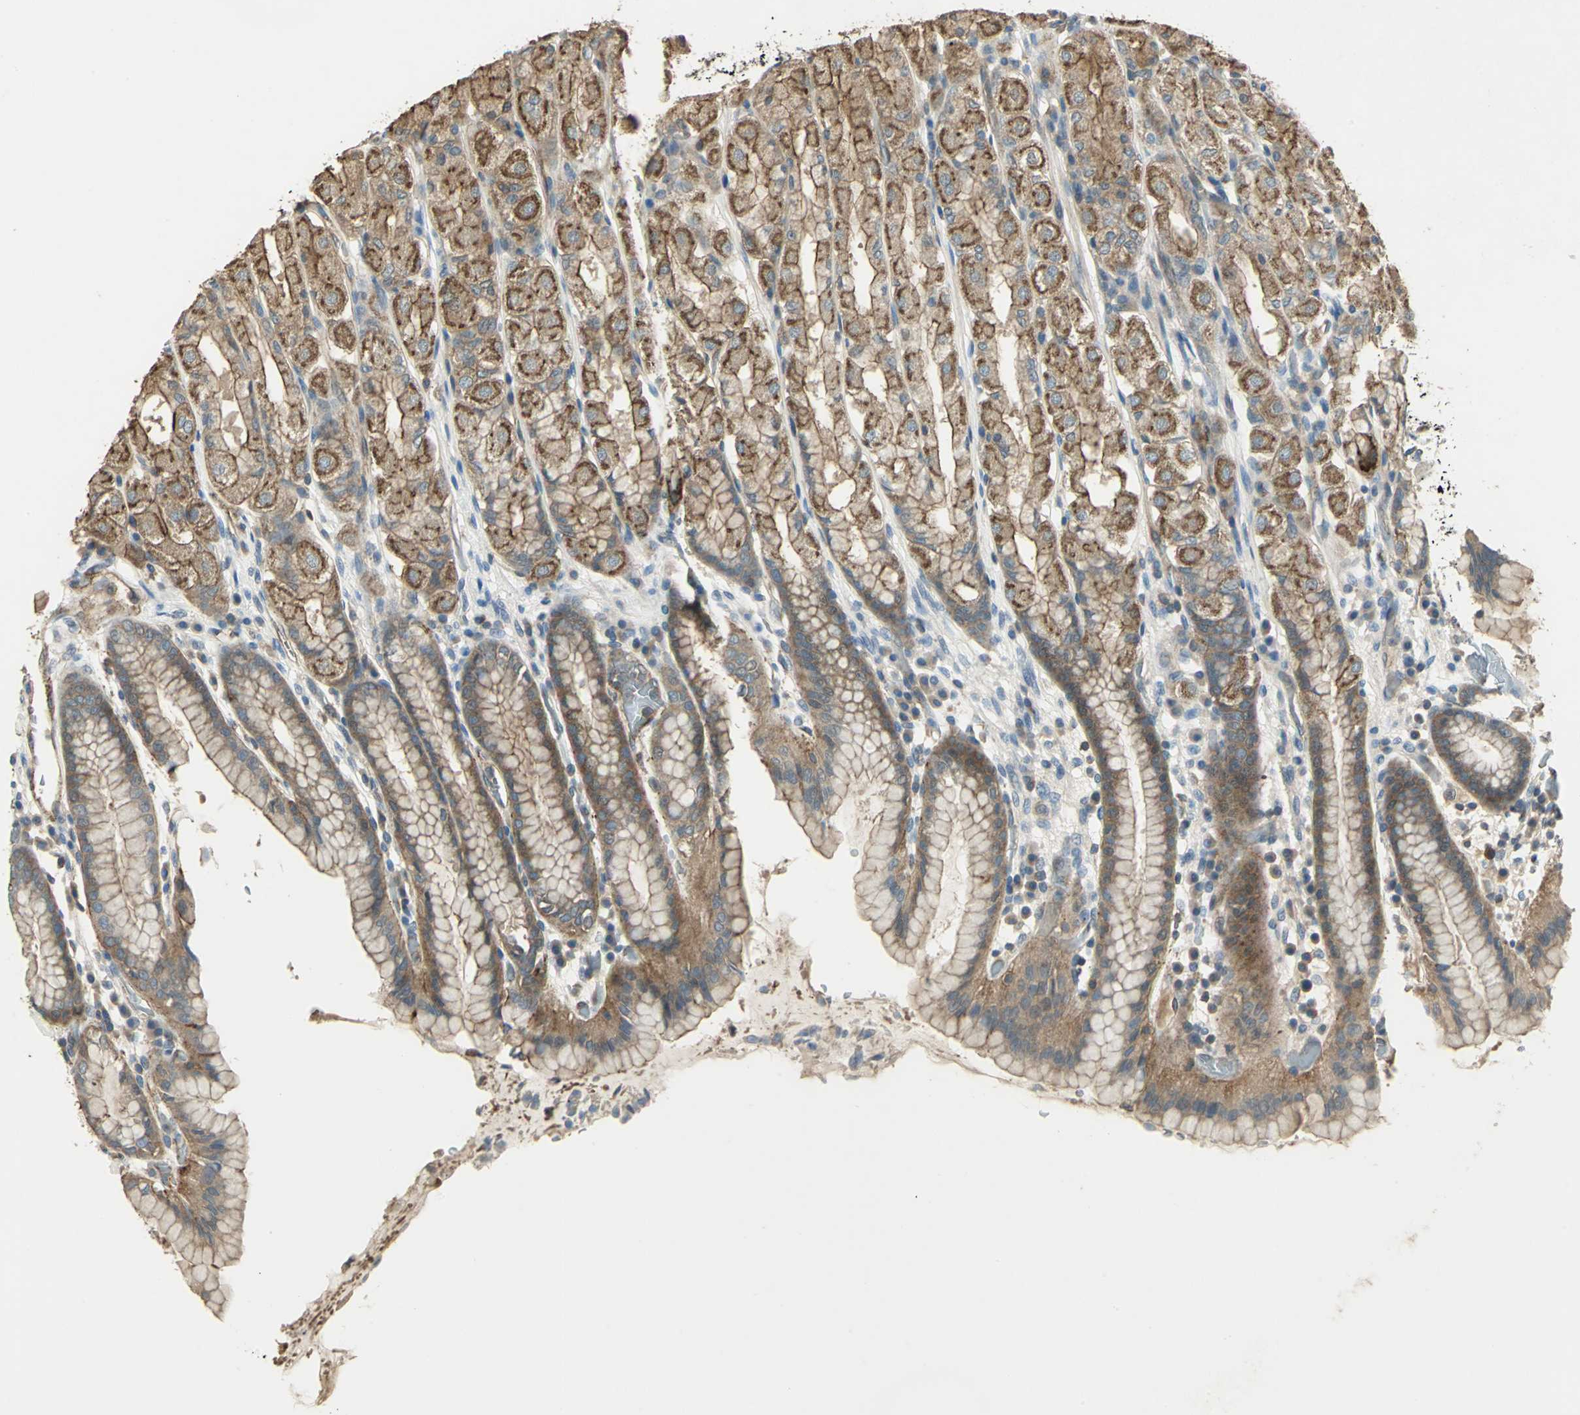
{"staining": {"intensity": "strong", "quantity": ">75%", "location": "cytoplasmic/membranous"}, "tissue": "stomach", "cell_type": "Glandular cells", "image_type": "normal", "snomed": [{"axis": "morphology", "description": "Normal tissue, NOS"}, {"axis": "topography", "description": "Stomach, upper"}], "caption": "IHC of normal stomach displays high levels of strong cytoplasmic/membranous staining in approximately >75% of glandular cells. Nuclei are stained in blue.", "gene": "RAPGEF1", "patient": {"sex": "male", "age": 68}}